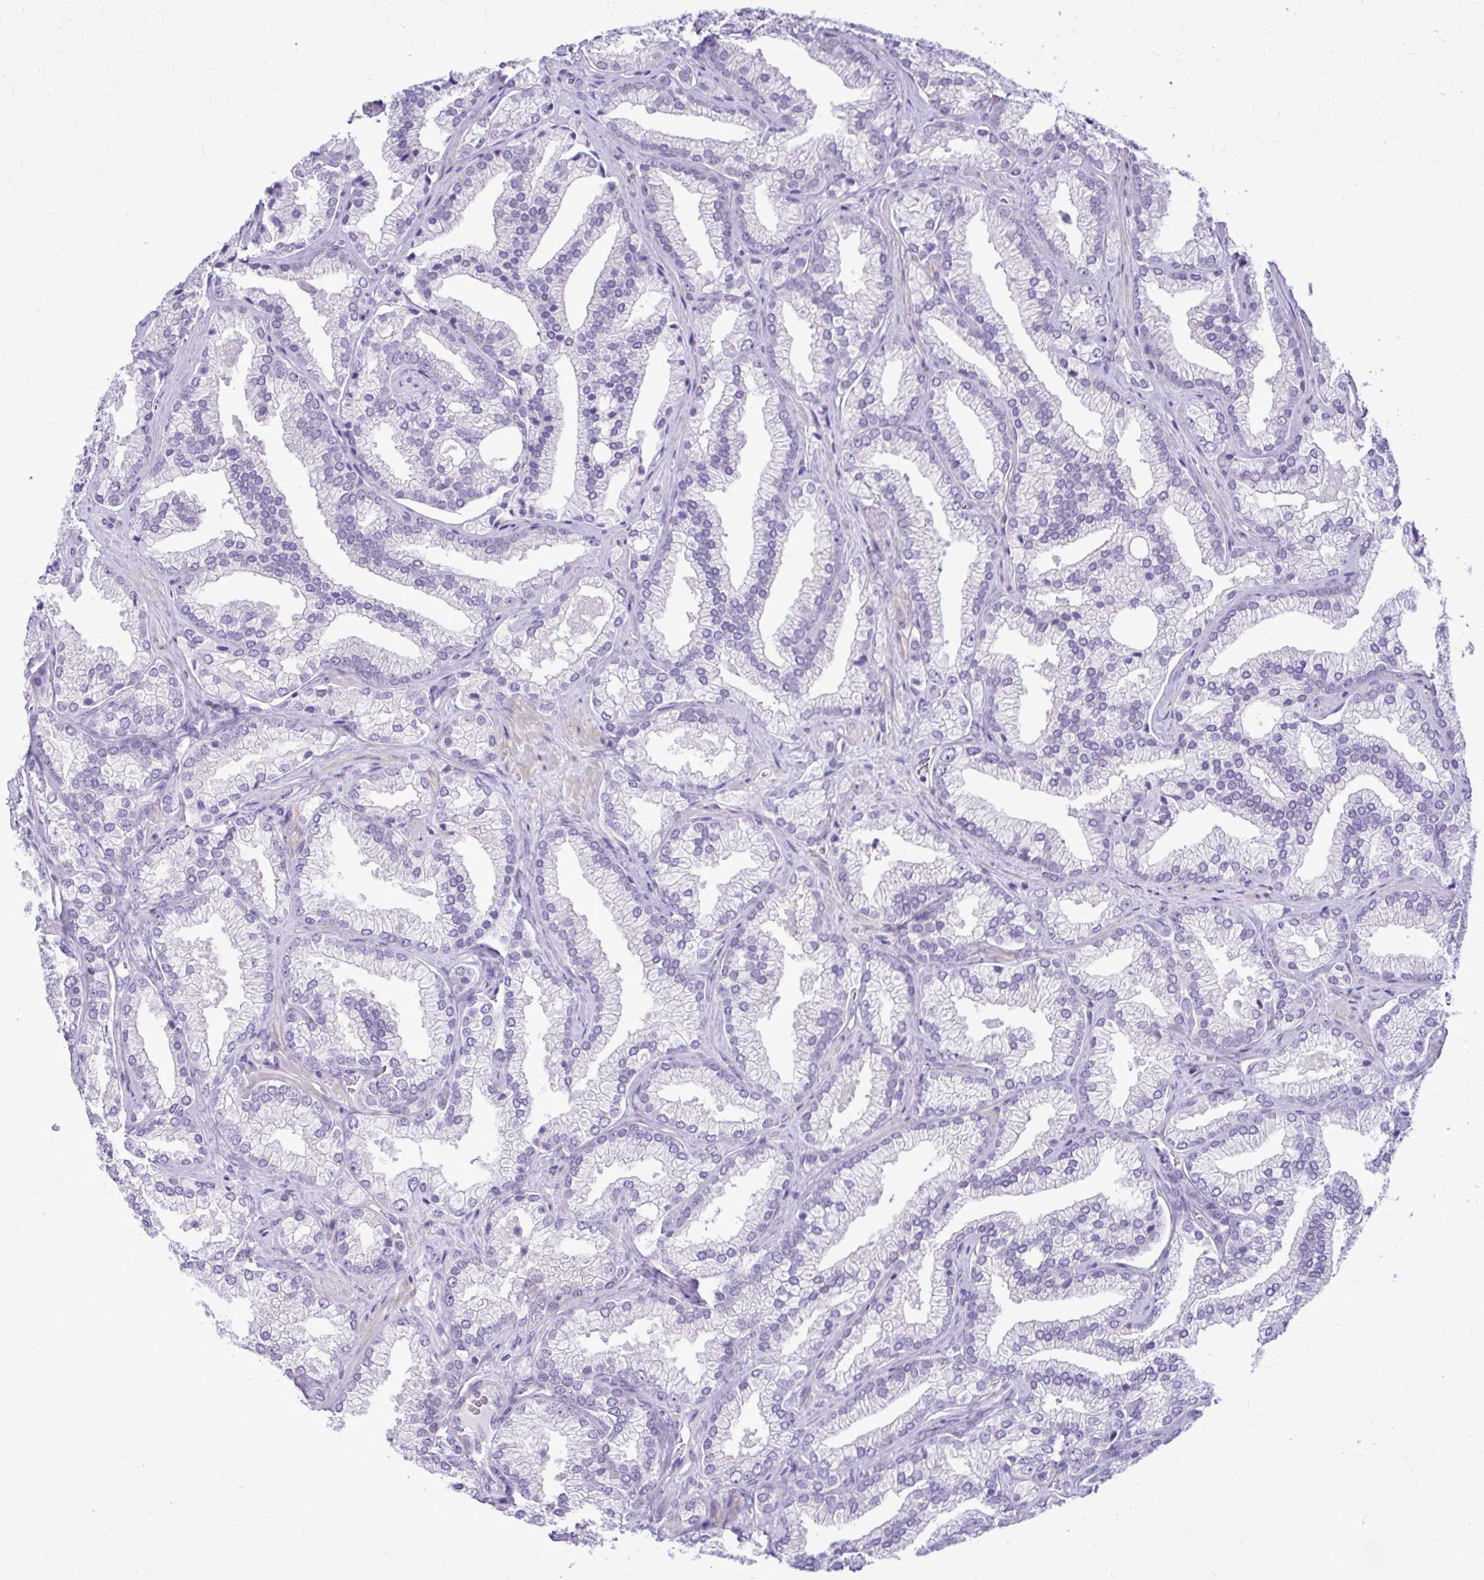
{"staining": {"intensity": "negative", "quantity": "none", "location": "none"}, "tissue": "prostate cancer", "cell_type": "Tumor cells", "image_type": "cancer", "snomed": [{"axis": "morphology", "description": "Adenocarcinoma, High grade"}, {"axis": "topography", "description": "Prostate"}], "caption": "Photomicrograph shows no significant protein positivity in tumor cells of prostate high-grade adenocarcinoma.", "gene": "RASL11B", "patient": {"sex": "male", "age": 68}}